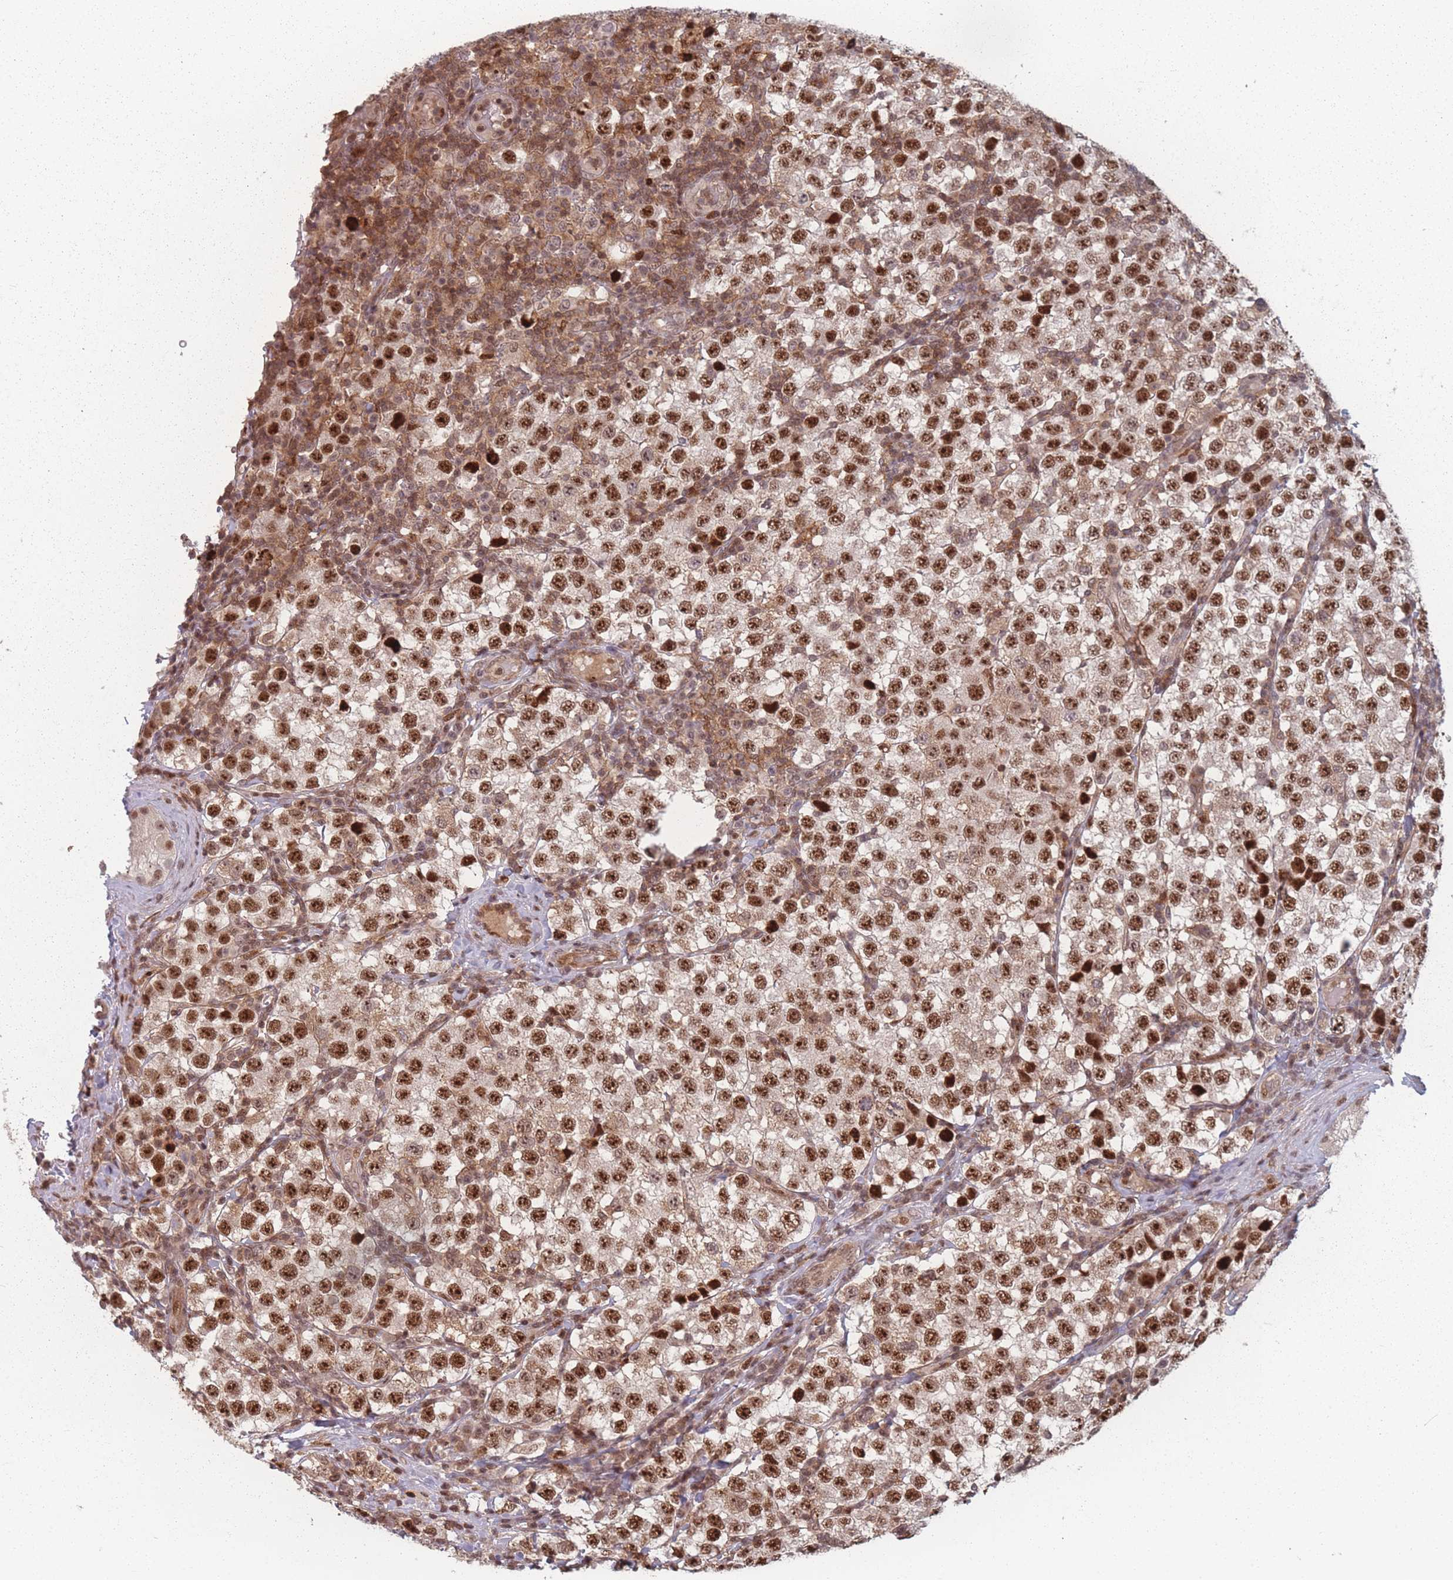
{"staining": {"intensity": "moderate", "quantity": ">75%", "location": "nuclear"}, "tissue": "testis cancer", "cell_type": "Tumor cells", "image_type": "cancer", "snomed": [{"axis": "morphology", "description": "Seminoma, NOS"}, {"axis": "topography", "description": "Testis"}], "caption": "Protein expression analysis of human testis cancer reveals moderate nuclear positivity in about >75% of tumor cells.", "gene": "WDR55", "patient": {"sex": "male", "age": 34}}